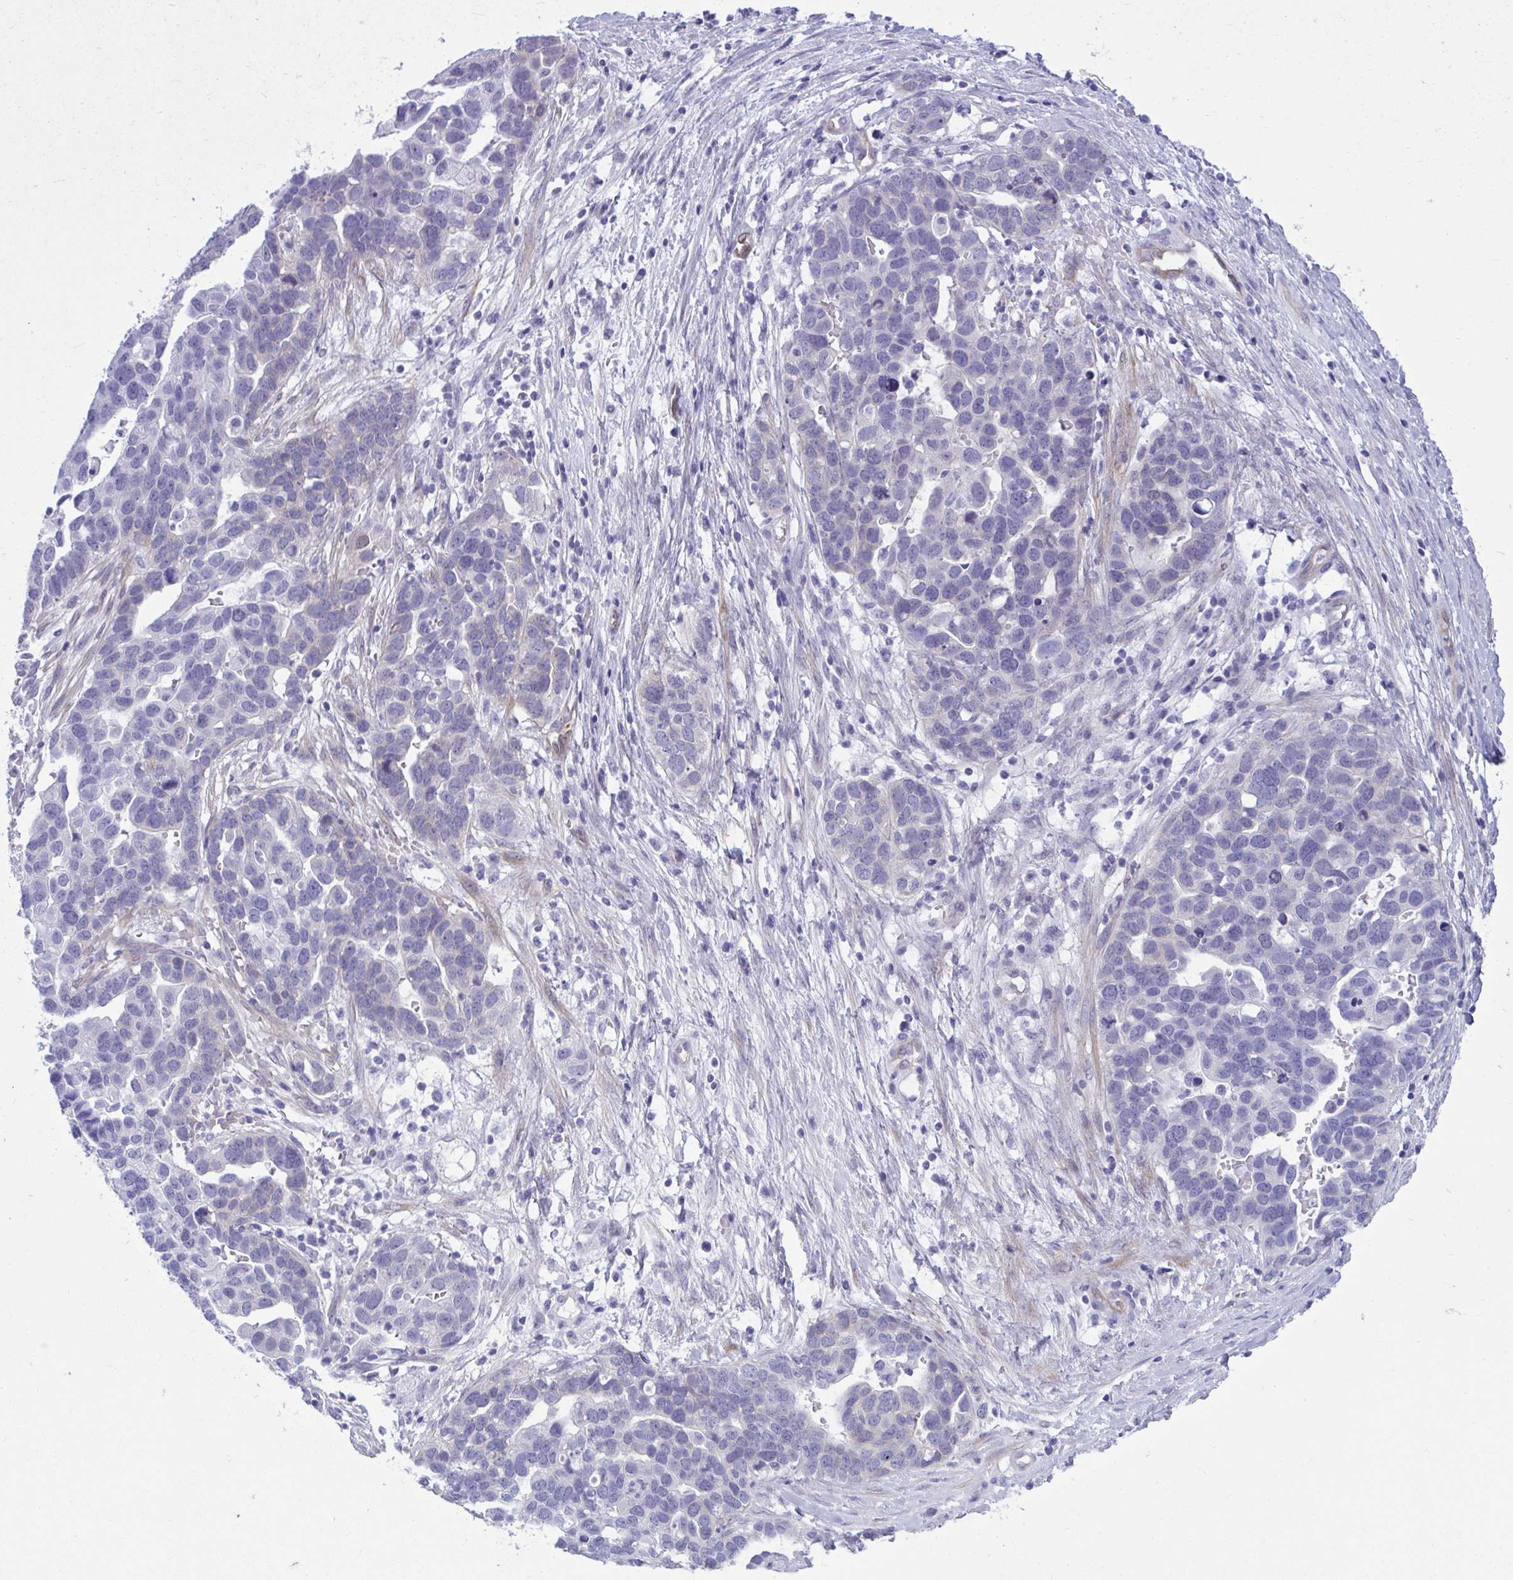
{"staining": {"intensity": "negative", "quantity": "none", "location": "none"}, "tissue": "ovarian cancer", "cell_type": "Tumor cells", "image_type": "cancer", "snomed": [{"axis": "morphology", "description": "Cystadenocarcinoma, serous, NOS"}, {"axis": "topography", "description": "Ovary"}], "caption": "Tumor cells are negative for brown protein staining in serous cystadenocarcinoma (ovarian).", "gene": "LIMS2", "patient": {"sex": "female", "age": 54}}